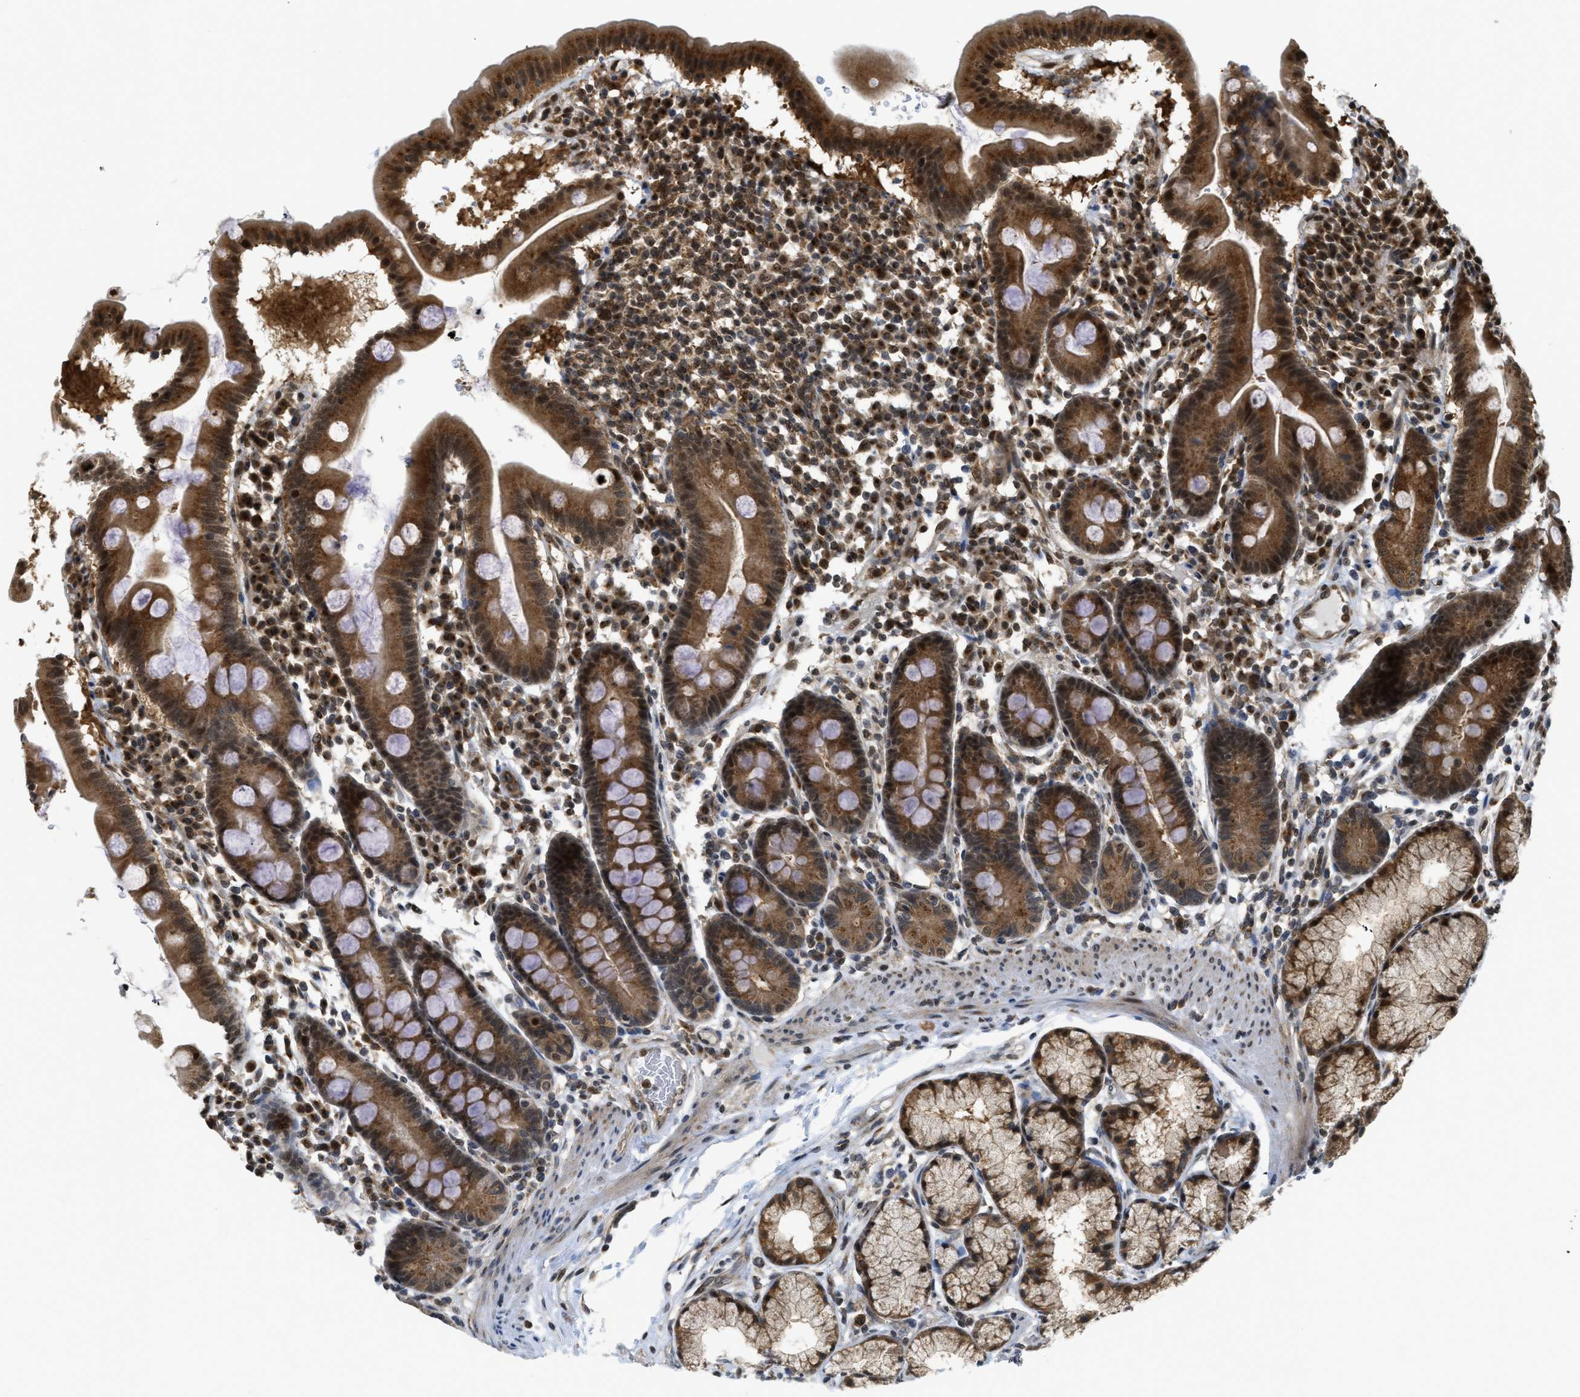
{"staining": {"intensity": "moderate", "quantity": ">75%", "location": "cytoplasmic/membranous"}, "tissue": "duodenum", "cell_type": "Glandular cells", "image_type": "normal", "snomed": [{"axis": "morphology", "description": "Normal tissue, NOS"}, {"axis": "topography", "description": "Duodenum"}], "caption": "Immunohistochemistry (IHC) (DAB (3,3'-diaminobenzidine)) staining of normal human duodenum displays moderate cytoplasmic/membranous protein positivity in approximately >75% of glandular cells. The staining was performed using DAB, with brown indicating positive protein expression. Nuclei are stained blue with hematoxylin.", "gene": "TACC1", "patient": {"sex": "male", "age": 50}}